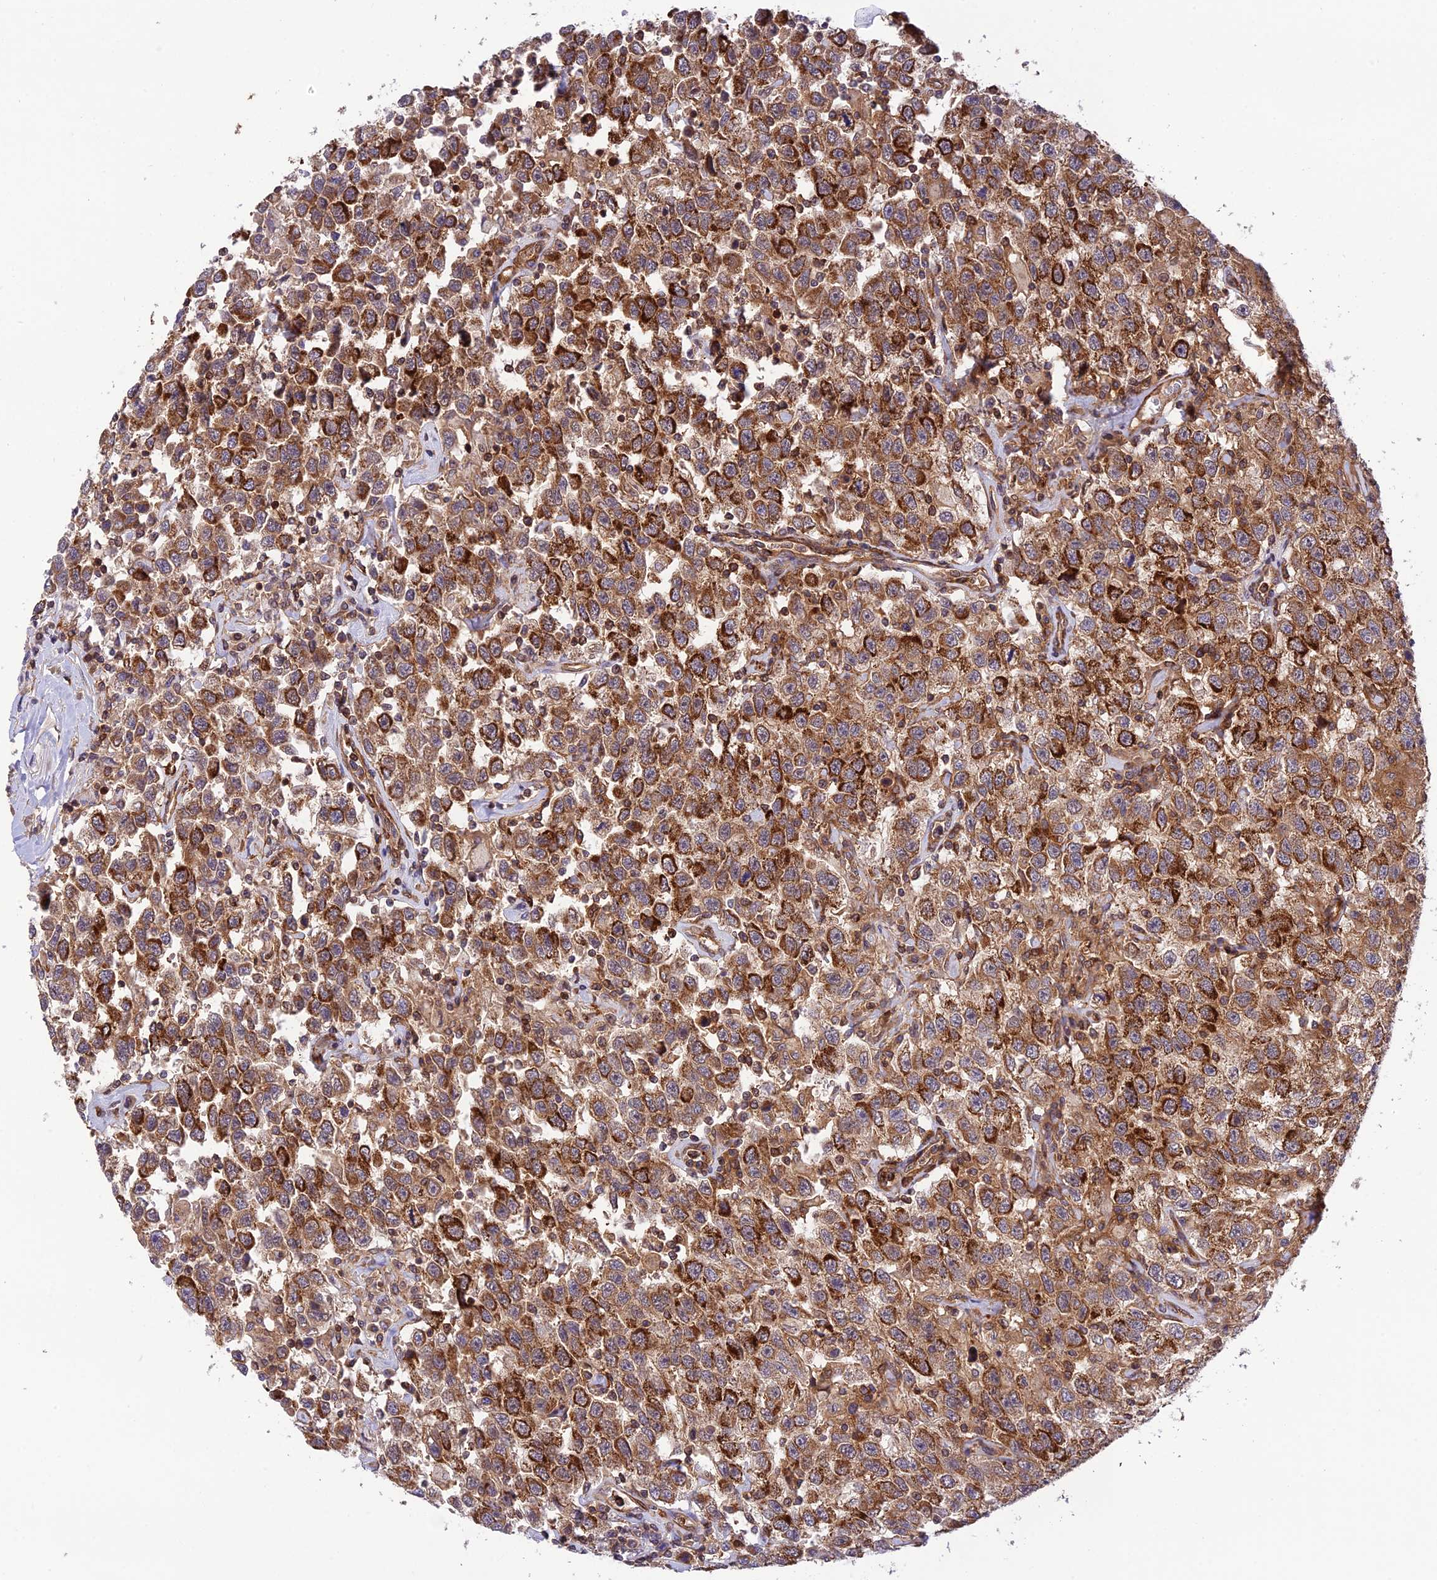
{"staining": {"intensity": "strong", "quantity": ">75%", "location": "cytoplasmic/membranous"}, "tissue": "testis cancer", "cell_type": "Tumor cells", "image_type": "cancer", "snomed": [{"axis": "morphology", "description": "Seminoma, NOS"}, {"axis": "topography", "description": "Testis"}], "caption": "Human testis cancer (seminoma) stained with a protein marker displays strong staining in tumor cells.", "gene": "EVI5L", "patient": {"sex": "male", "age": 41}}